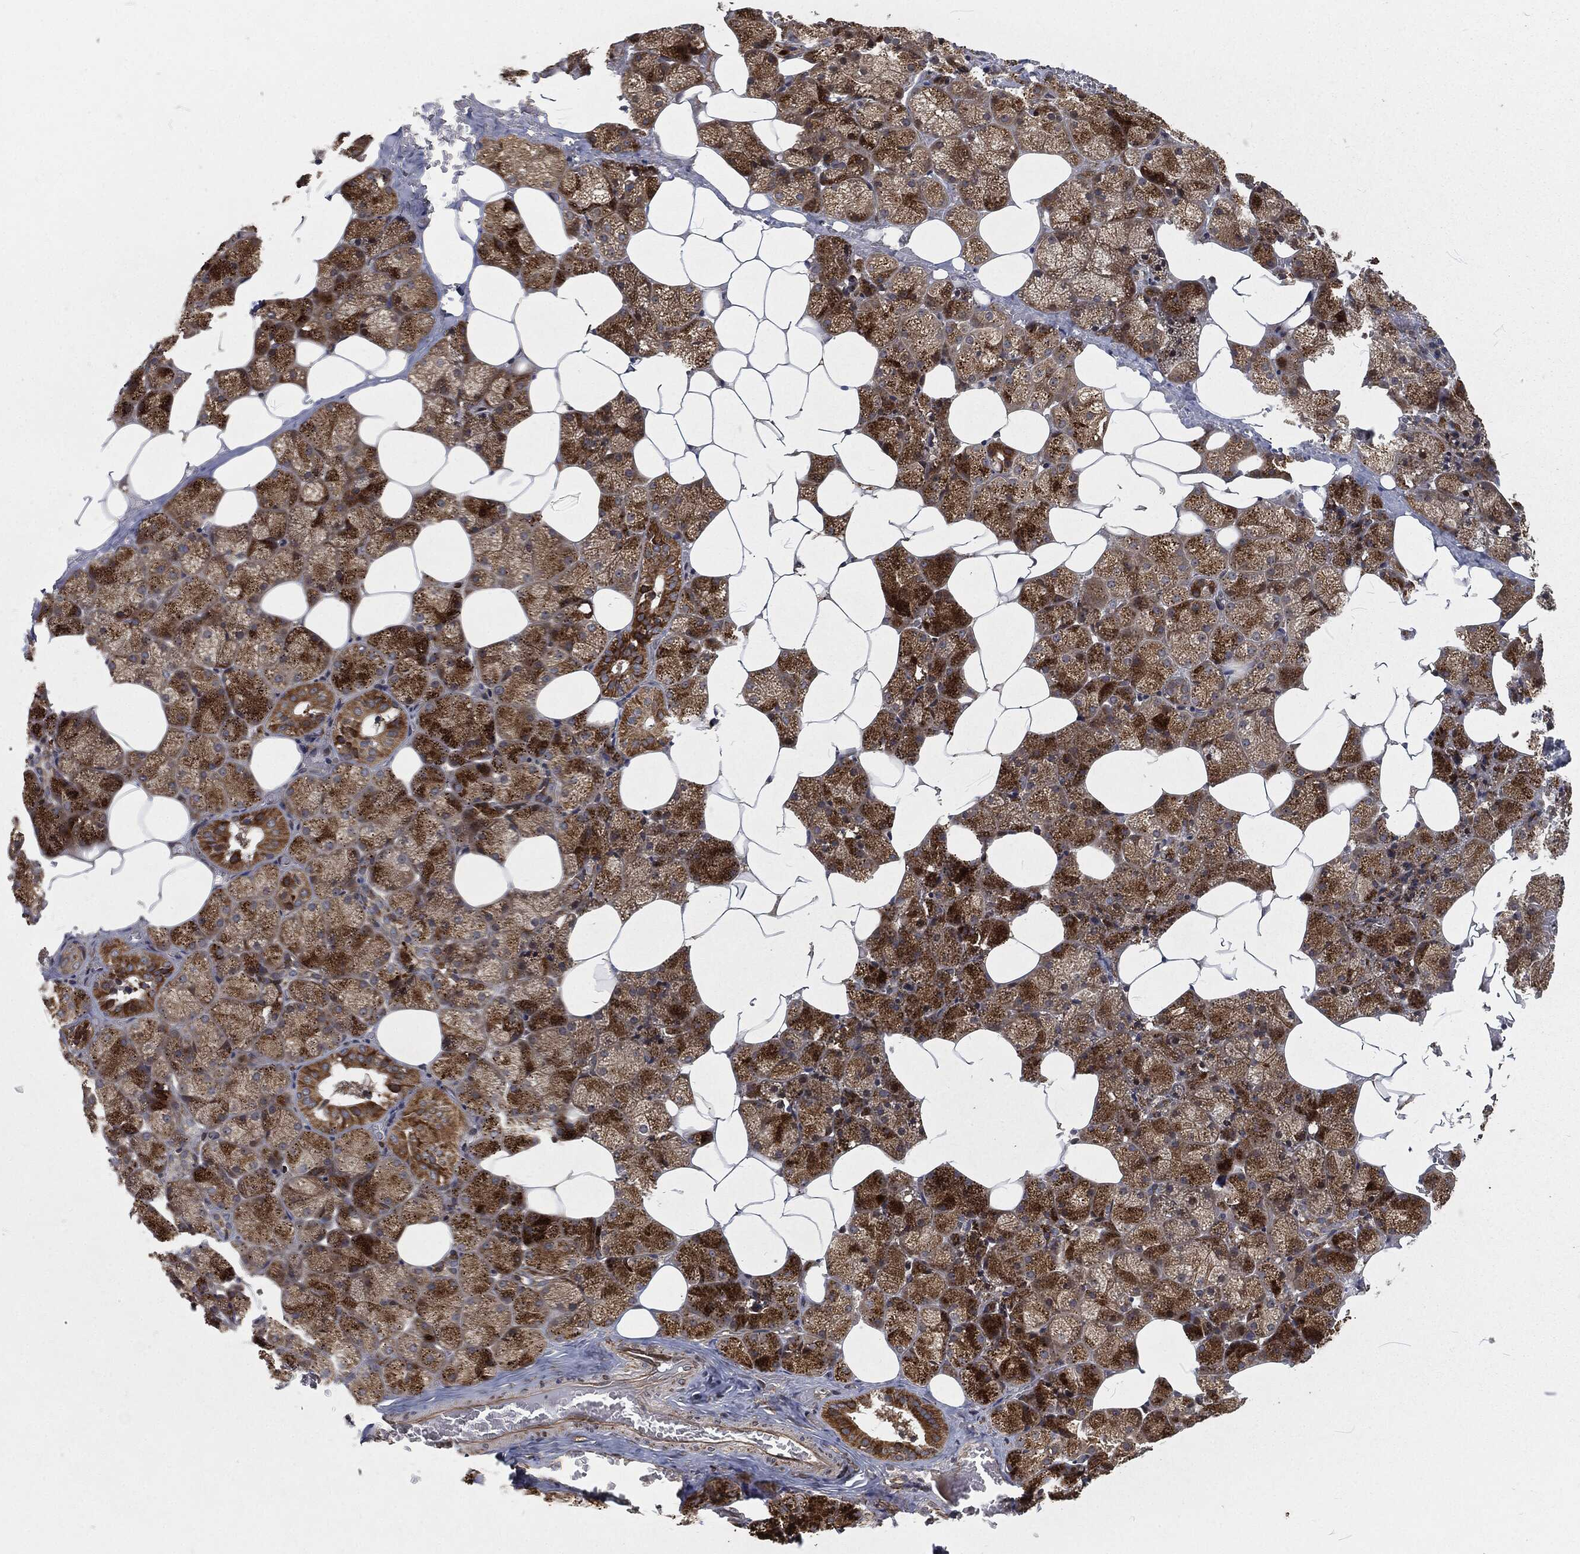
{"staining": {"intensity": "strong", "quantity": ">75%", "location": "cytoplasmic/membranous"}, "tissue": "salivary gland", "cell_type": "Glandular cells", "image_type": "normal", "snomed": [{"axis": "morphology", "description": "Normal tissue, NOS"}, {"axis": "topography", "description": "Salivary gland"}], "caption": "The micrograph shows immunohistochemical staining of benign salivary gland. There is strong cytoplasmic/membranous staining is present in approximately >75% of glandular cells.", "gene": "RFTN1", "patient": {"sex": "male", "age": 38}}